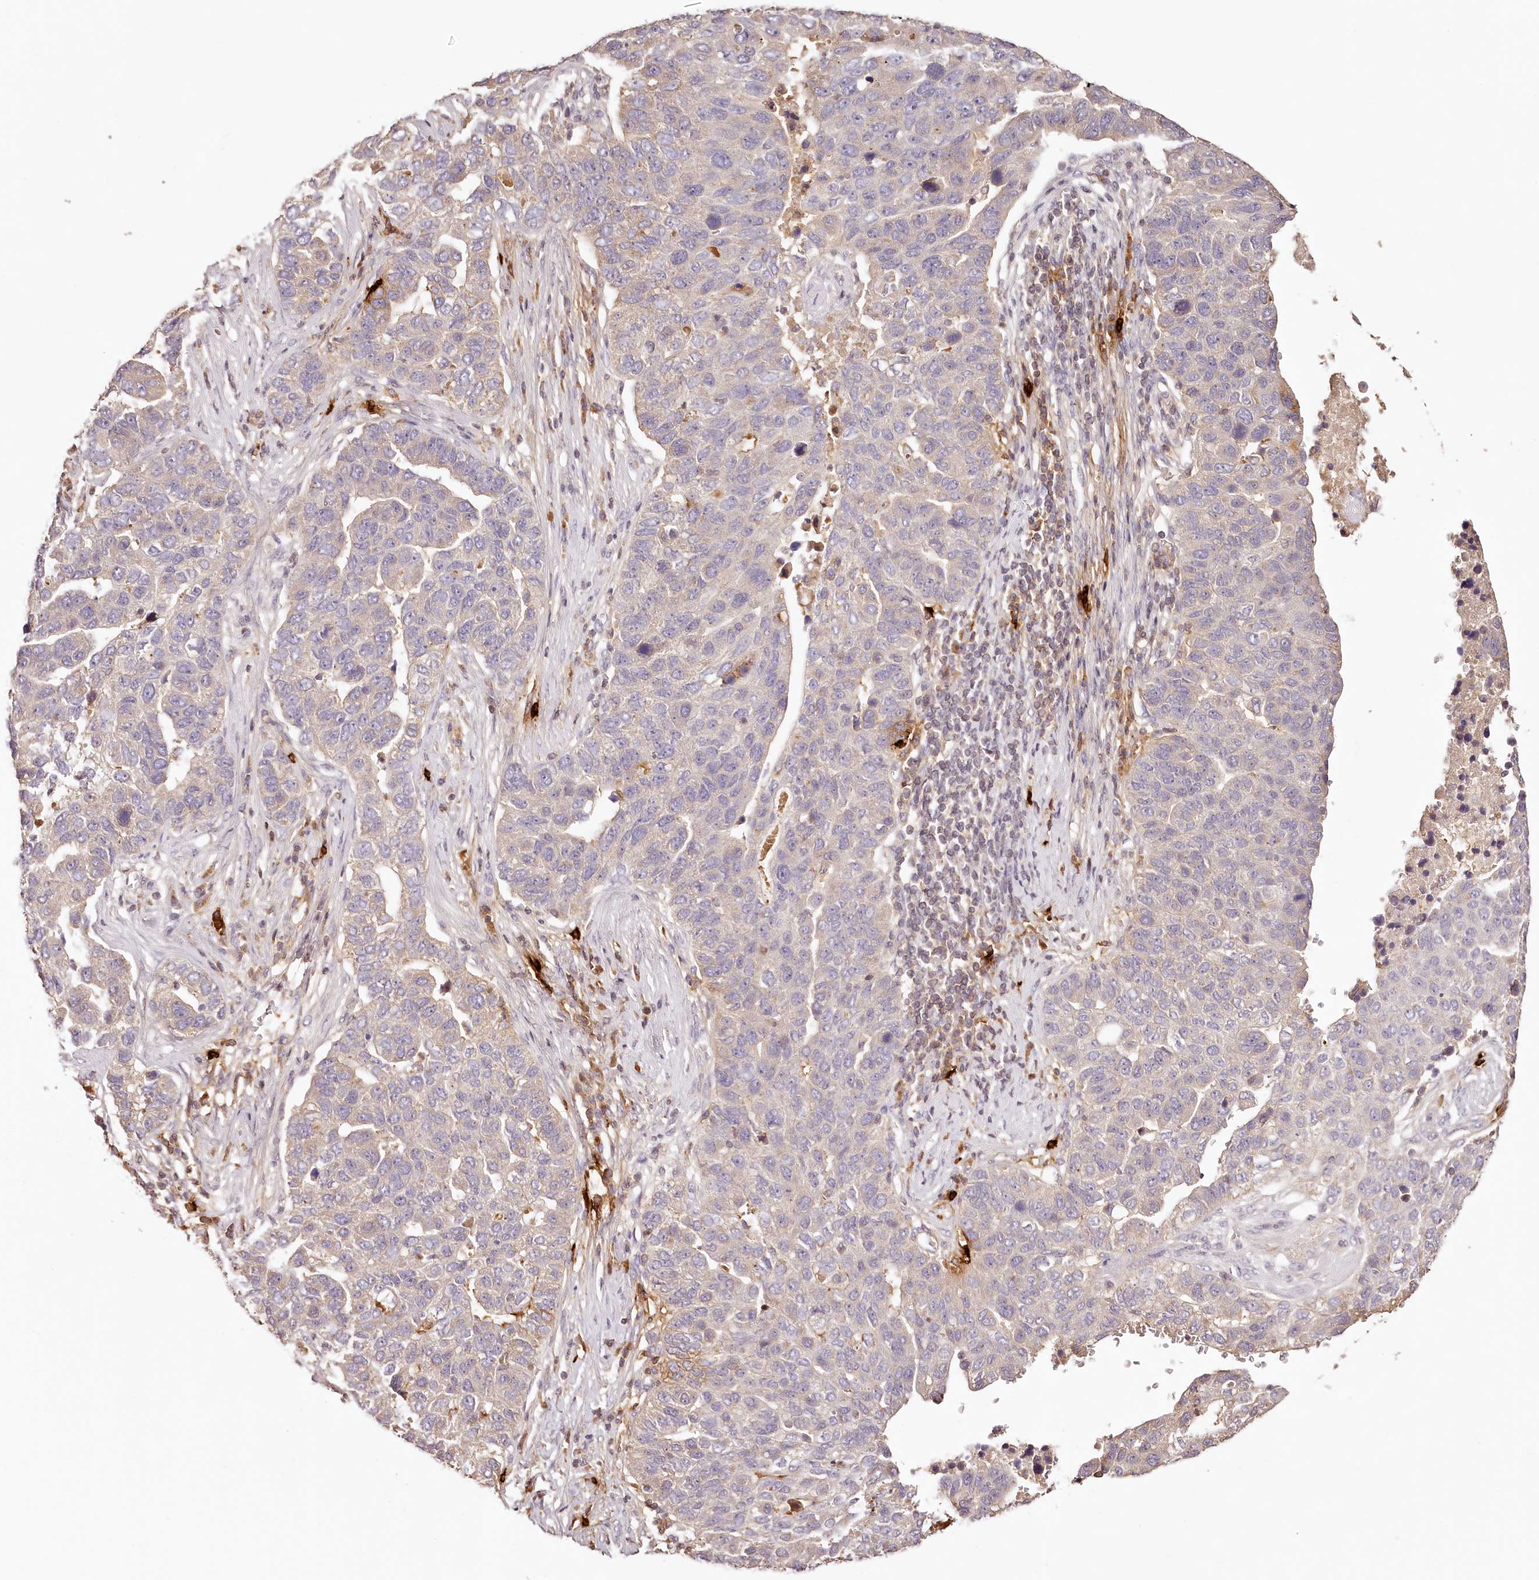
{"staining": {"intensity": "negative", "quantity": "none", "location": "none"}, "tissue": "pancreatic cancer", "cell_type": "Tumor cells", "image_type": "cancer", "snomed": [{"axis": "morphology", "description": "Adenocarcinoma, NOS"}, {"axis": "topography", "description": "Pancreas"}], "caption": "Tumor cells show no significant staining in pancreatic cancer (adenocarcinoma).", "gene": "SYNGR1", "patient": {"sex": "female", "age": 61}}